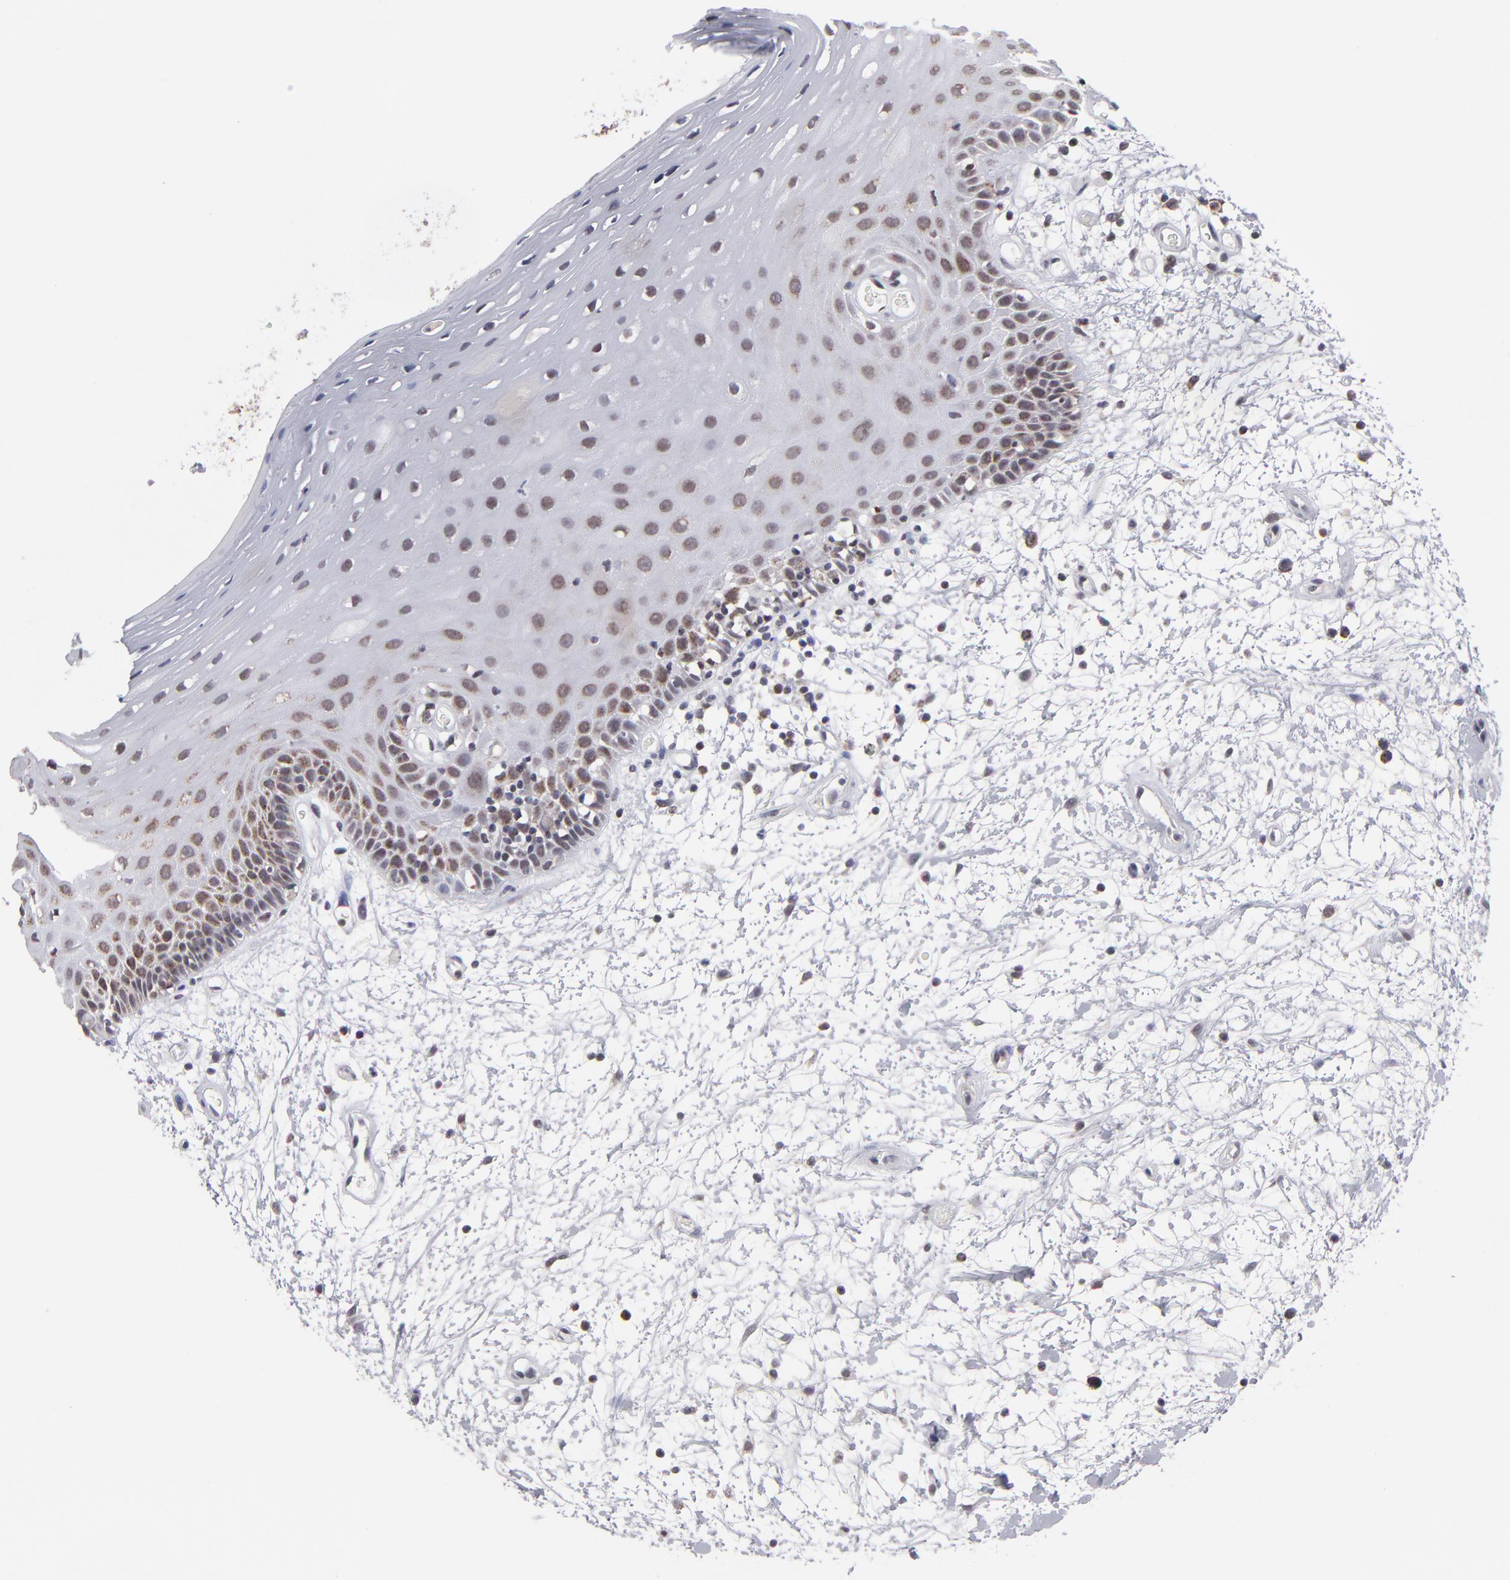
{"staining": {"intensity": "weak", "quantity": "25%-75%", "location": "nuclear"}, "tissue": "oral mucosa", "cell_type": "Squamous epithelial cells", "image_type": "normal", "snomed": [{"axis": "morphology", "description": "Normal tissue, NOS"}, {"axis": "topography", "description": "Oral tissue"}], "caption": "Immunohistochemistry micrograph of normal oral mucosa: human oral mucosa stained using immunohistochemistry shows low levels of weak protein expression localized specifically in the nuclear of squamous epithelial cells, appearing as a nuclear brown color.", "gene": "SLC15A1", "patient": {"sex": "female", "age": 79}}